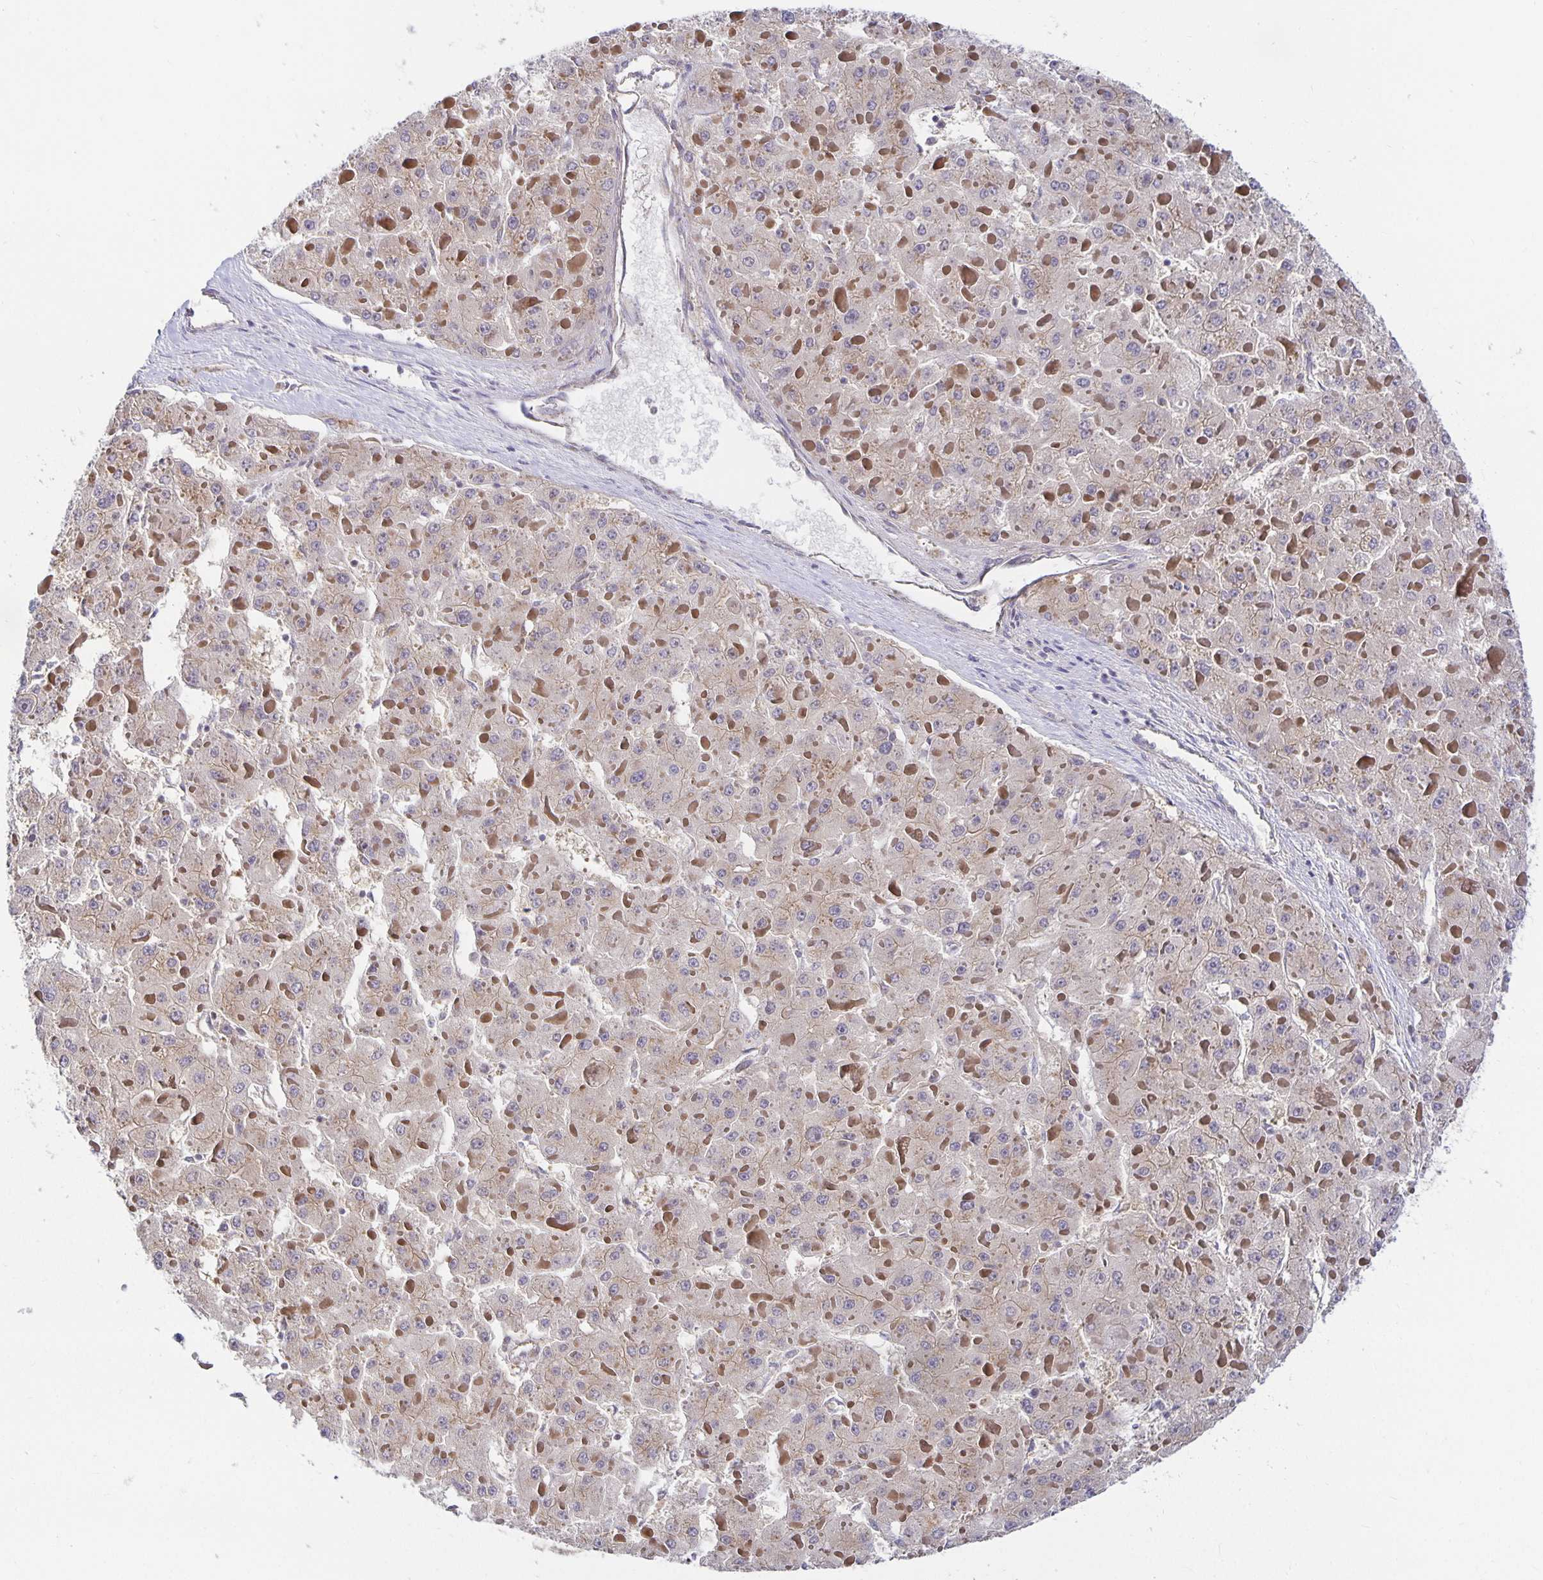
{"staining": {"intensity": "negative", "quantity": "none", "location": "none"}, "tissue": "liver cancer", "cell_type": "Tumor cells", "image_type": "cancer", "snomed": [{"axis": "morphology", "description": "Carcinoma, Hepatocellular, NOS"}, {"axis": "topography", "description": "Liver"}], "caption": "An IHC histopathology image of liver hepatocellular carcinoma is shown. There is no staining in tumor cells of liver hepatocellular carcinoma.", "gene": "USO1", "patient": {"sex": "female", "age": 73}}